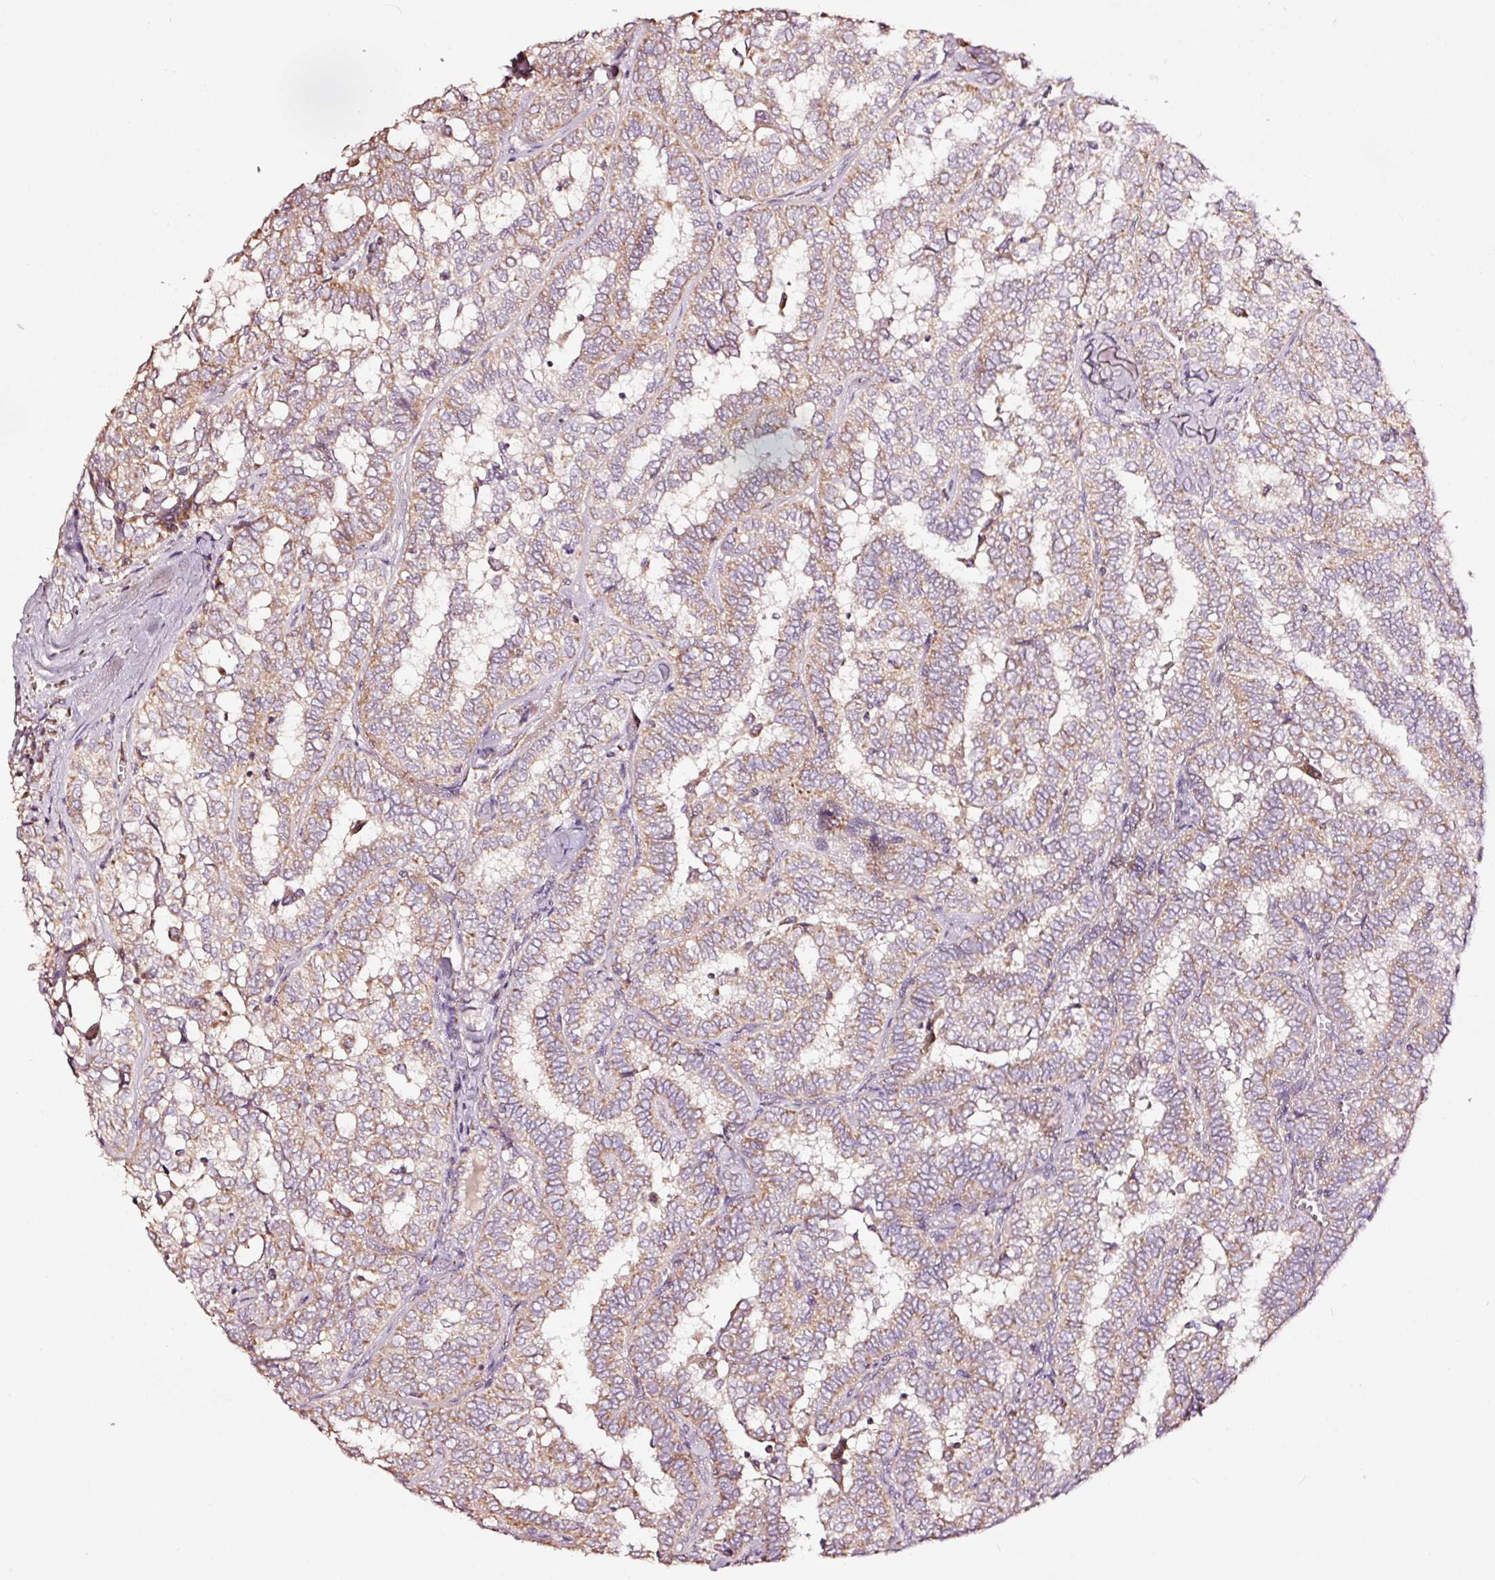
{"staining": {"intensity": "weak", "quantity": "25%-75%", "location": "cytoplasmic/membranous"}, "tissue": "thyroid cancer", "cell_type": "Tumor cells", "image_type": "cancer", "snomed": [{"axis": "morphology", "description": "Papillary adenocarcinoma, NOS"}, {"axis": "topography", "description": "Thyroid gland"}], "caption": "Weak cytoplasmic/membranous expression is seen in about 25%-75% of tumor cells in papillary adenocarcinoma (thyroid).", "gene": "TPM1", "patient": {"sex": "female", "age": 30}}